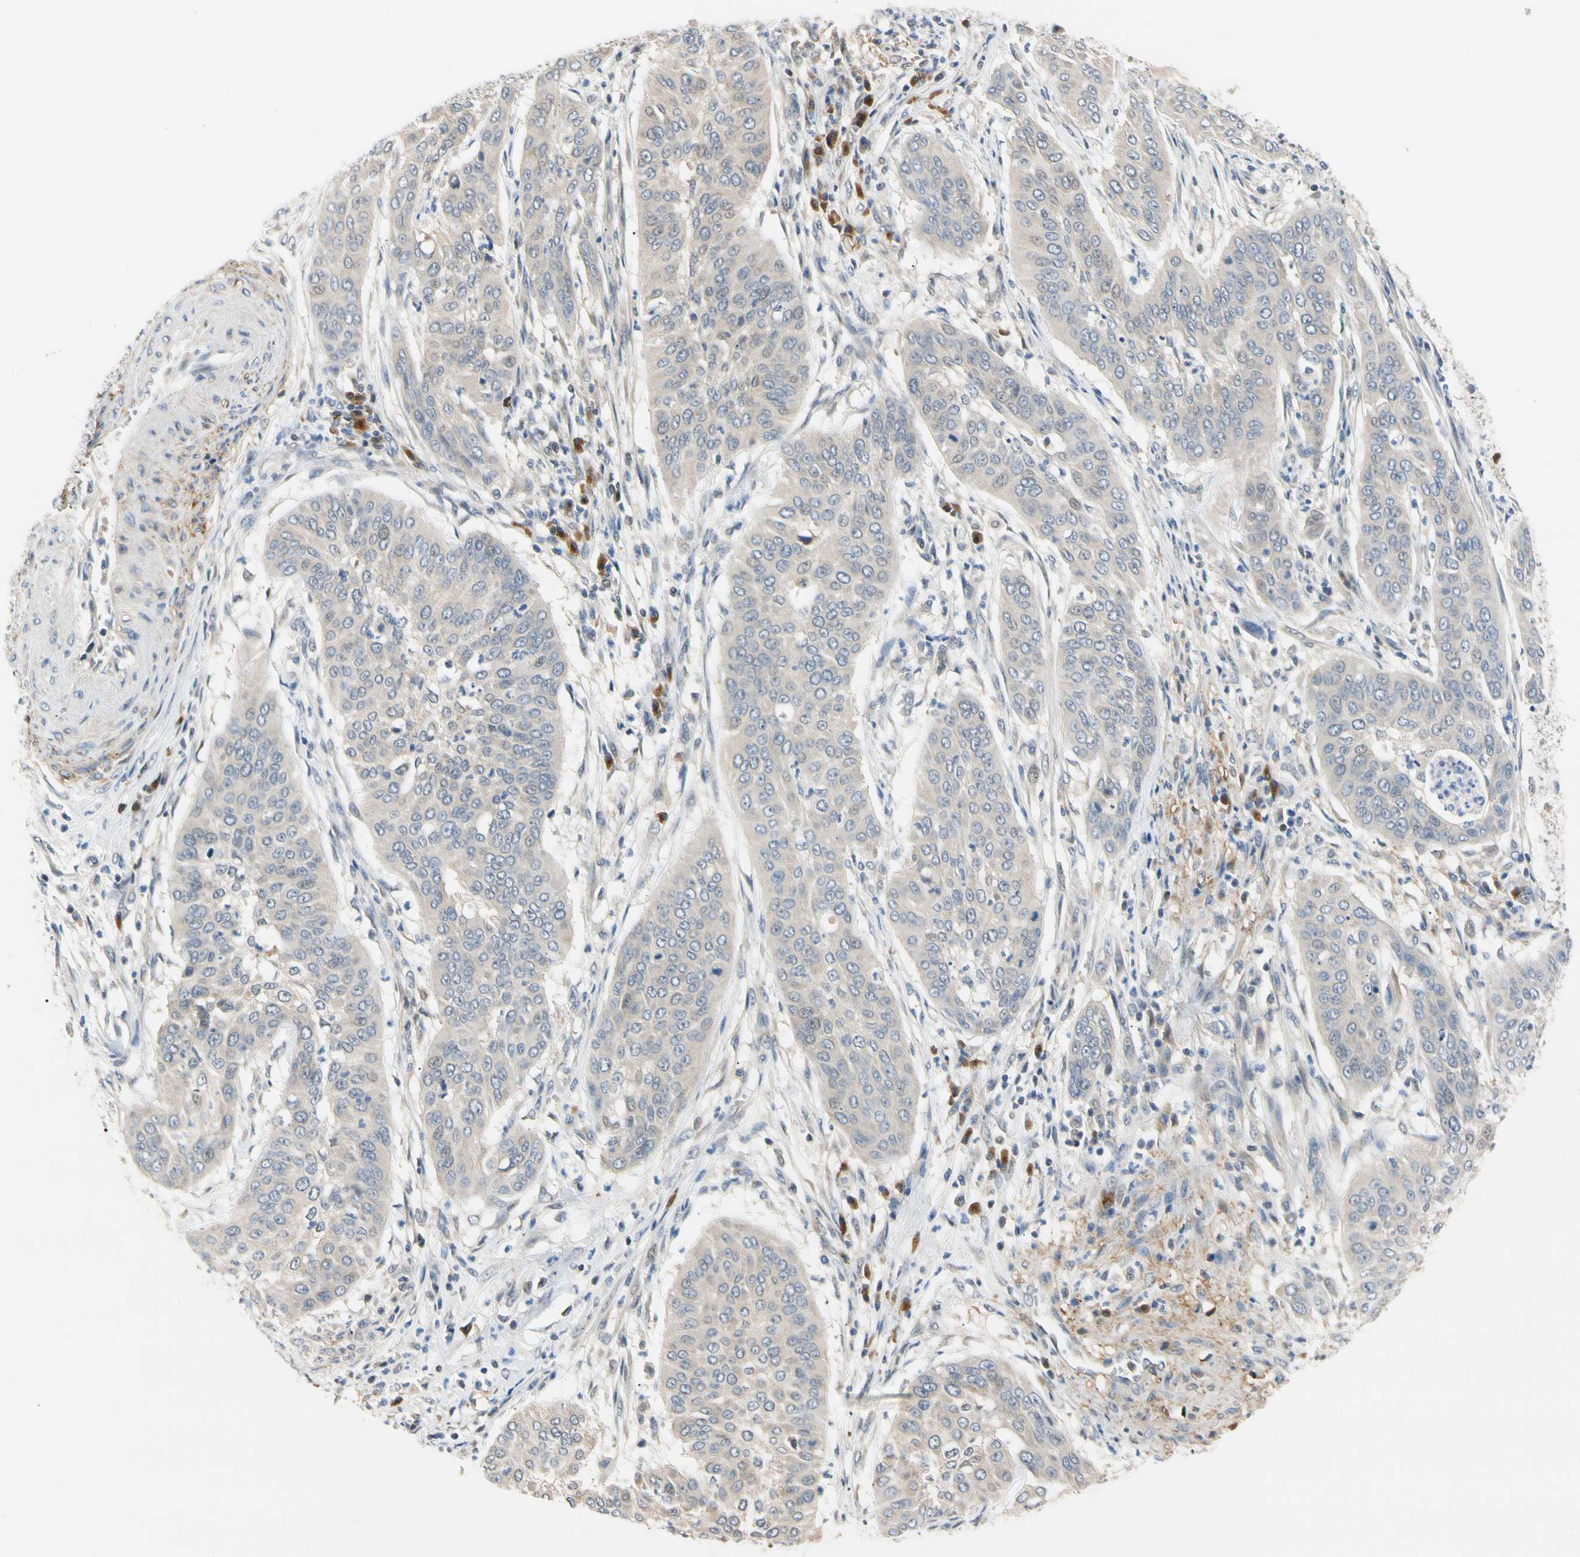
{"staining": {"intensity": "negative", "quantity": "none", "location": "none"}, "tissue": "cervical cancer", "cell_type": "Tumor cells", "image_type": "cancer", "snomed": [{"axis": "morphology", "description": "Normal tissue, NOS"}, {"axis": "morphology", "description": "Squamous cell carcinoma, NOS"}, {"axis": "topography", "description": "Cervix"}], "caption": "A photomicrograph of human cervical cancer is negative for staining in tumor cells. (Brightfield microscopy of DAB IHC at high magnification).", "gene": "SEC23B", "patient": {"sex": "female", "age": 39}}